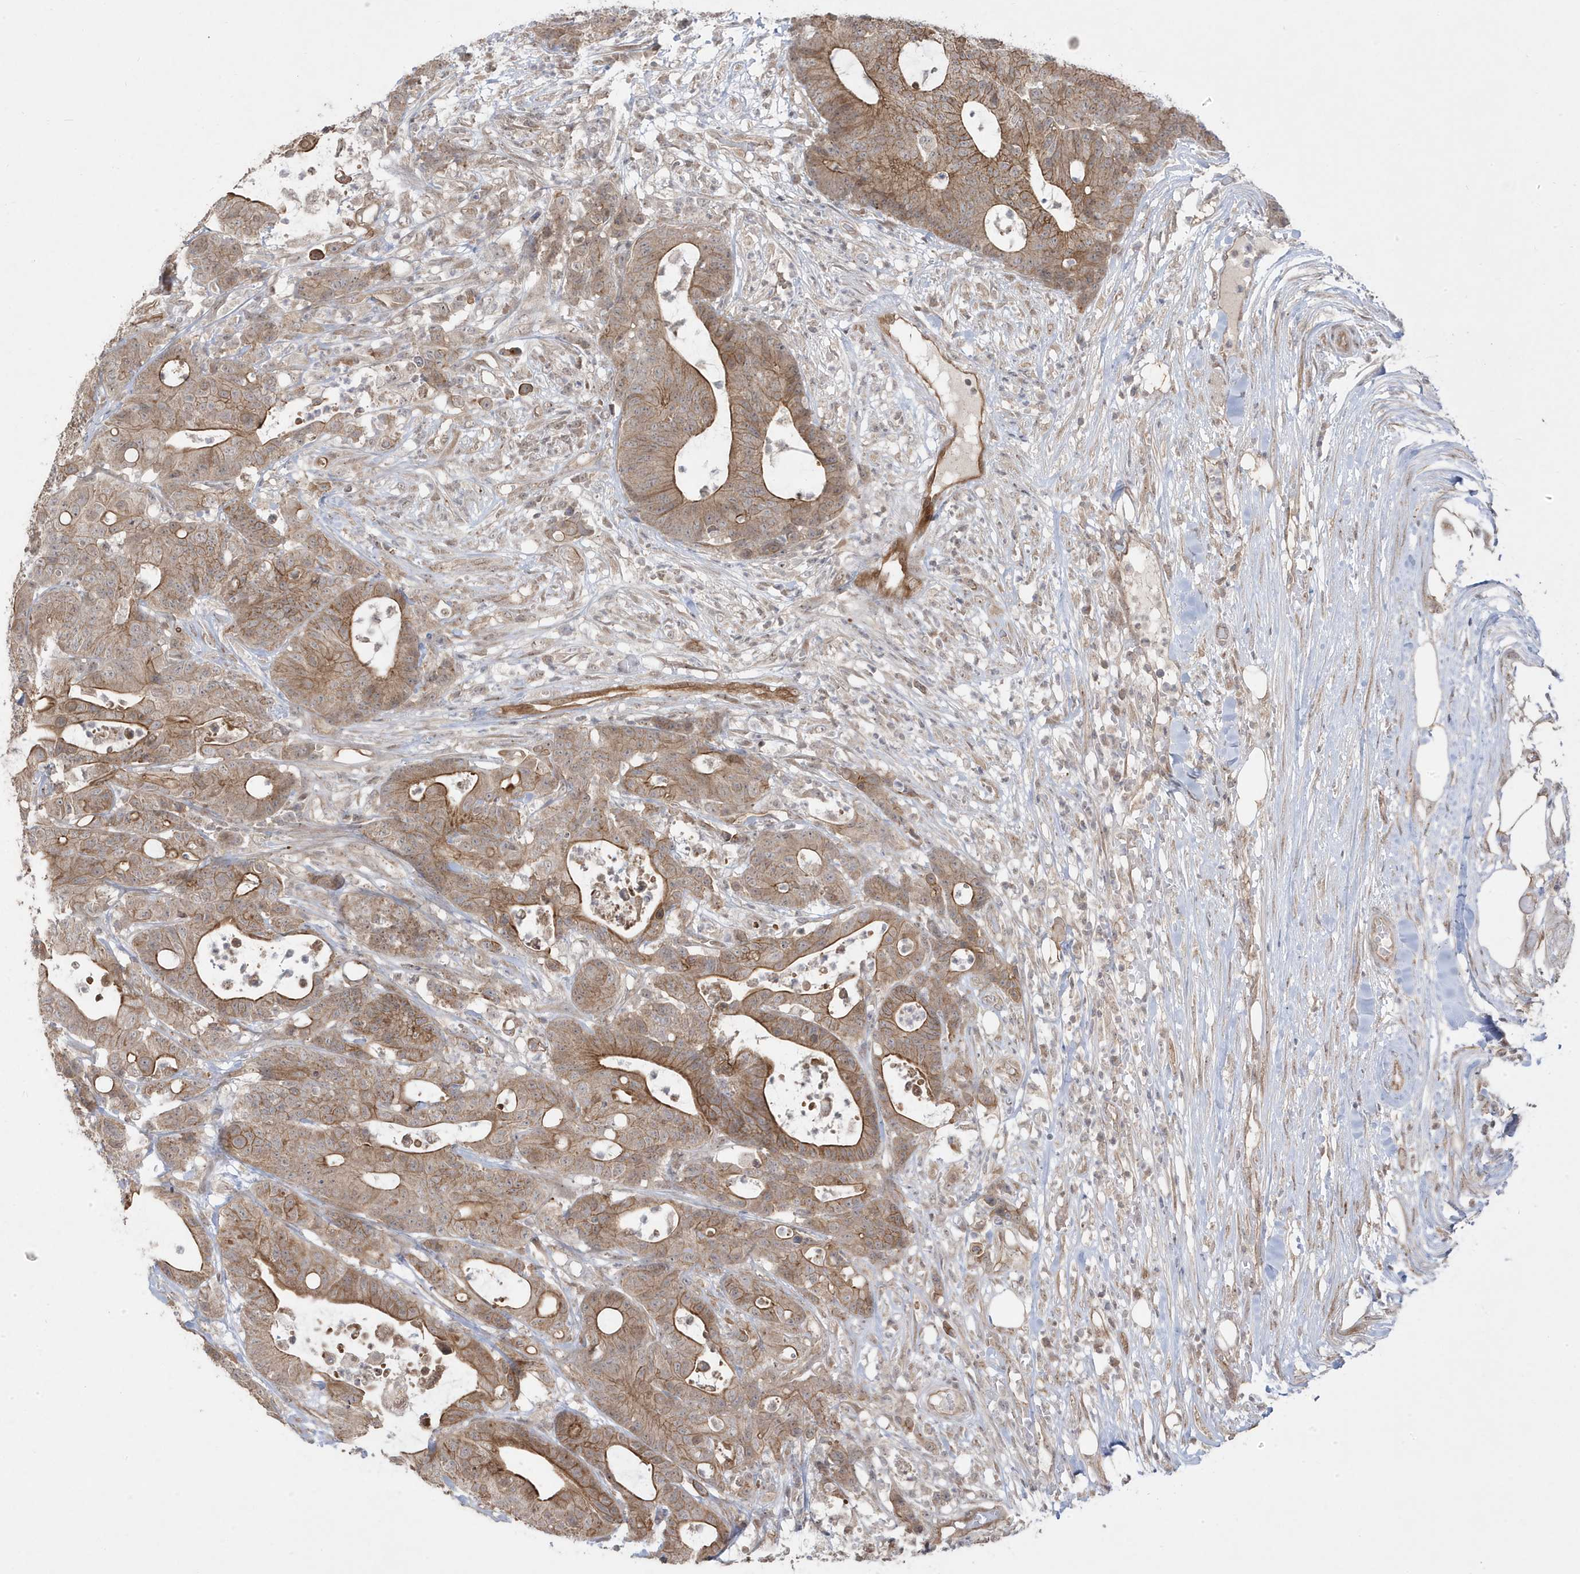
{"staining": {"intensity": "moderate", "quantity": ">75%", "location": "cytoplasmic/membranous"}, "tissue": "colorectal cancer", "cell_type": "Tumor cells", "image_type": "cancer", "snomed": [{"axis": "morphology", "description": "Adenocarcinoma, NOS"}, {"axis": "topography", "description": "Colon"}], "caption": "The micrograph demonstrates immunohistochemical staining of colorectal cancer. There is moderate cytoplasmic/membranous positivity is appreciated in about >75% of tumor cells.", "gene": "DNAJC12", "patient": {"sex": "female", "age": 84}}